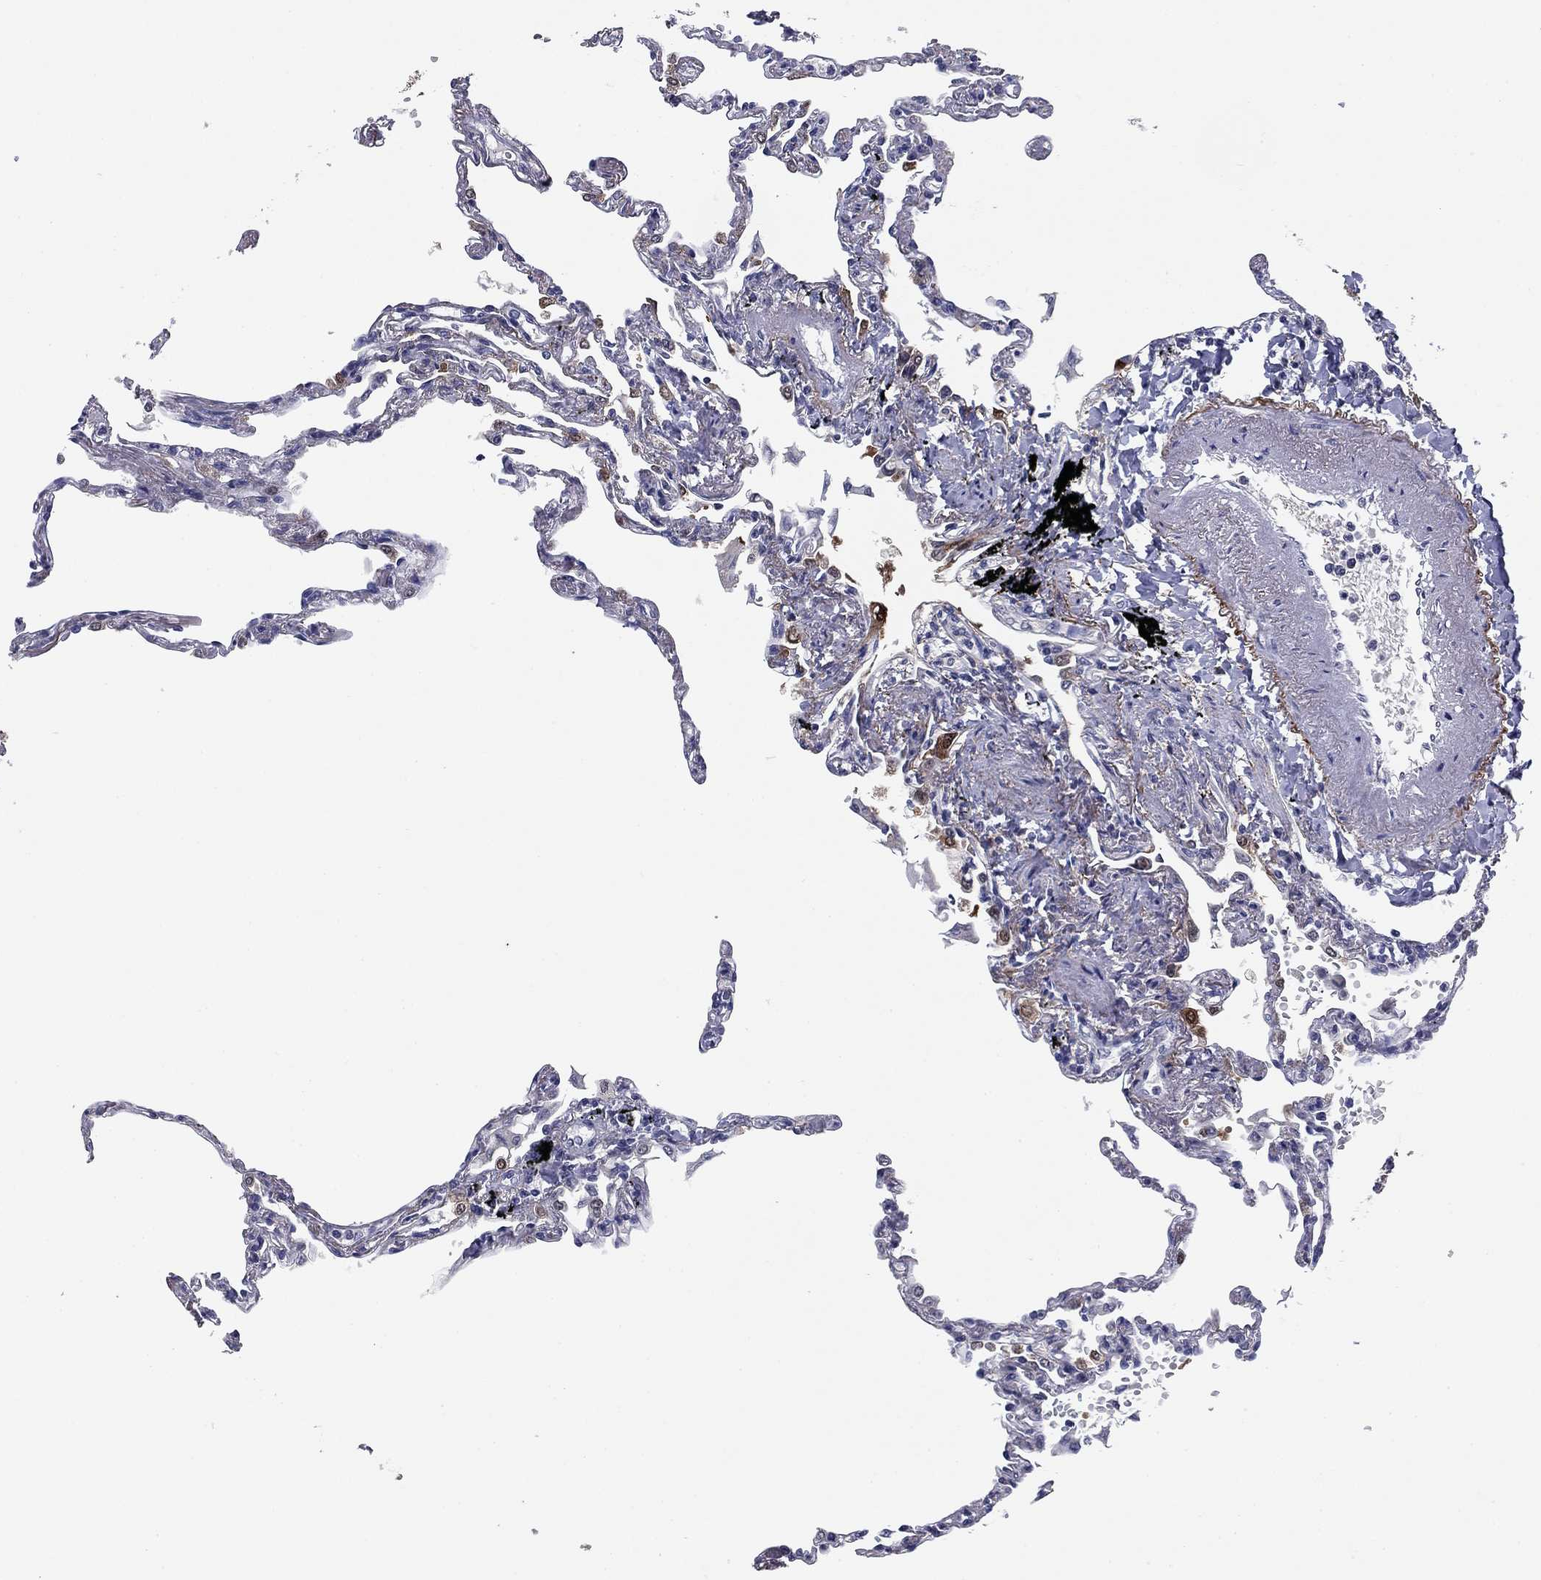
{"staining": {"intensity": "negative", "quantity": "none", "location": "none"}, "tissue": "lung", "cell_type": "Alveolar cells", "image_type": "normal", "snomed": [{"axis": "morphology", "description": "Normal tissue, NOS"}, {"axis": "topography", "description": "Lung"}], "caption": "The photomicrograph reveals no staining of alveolar cells in unremarkable lung. (DAB (3,3'-diaminobenzidine) immunohistochemistry, high magnification).", "gene": "REXO5", "patient": {"sex": "male", "age": 78}}